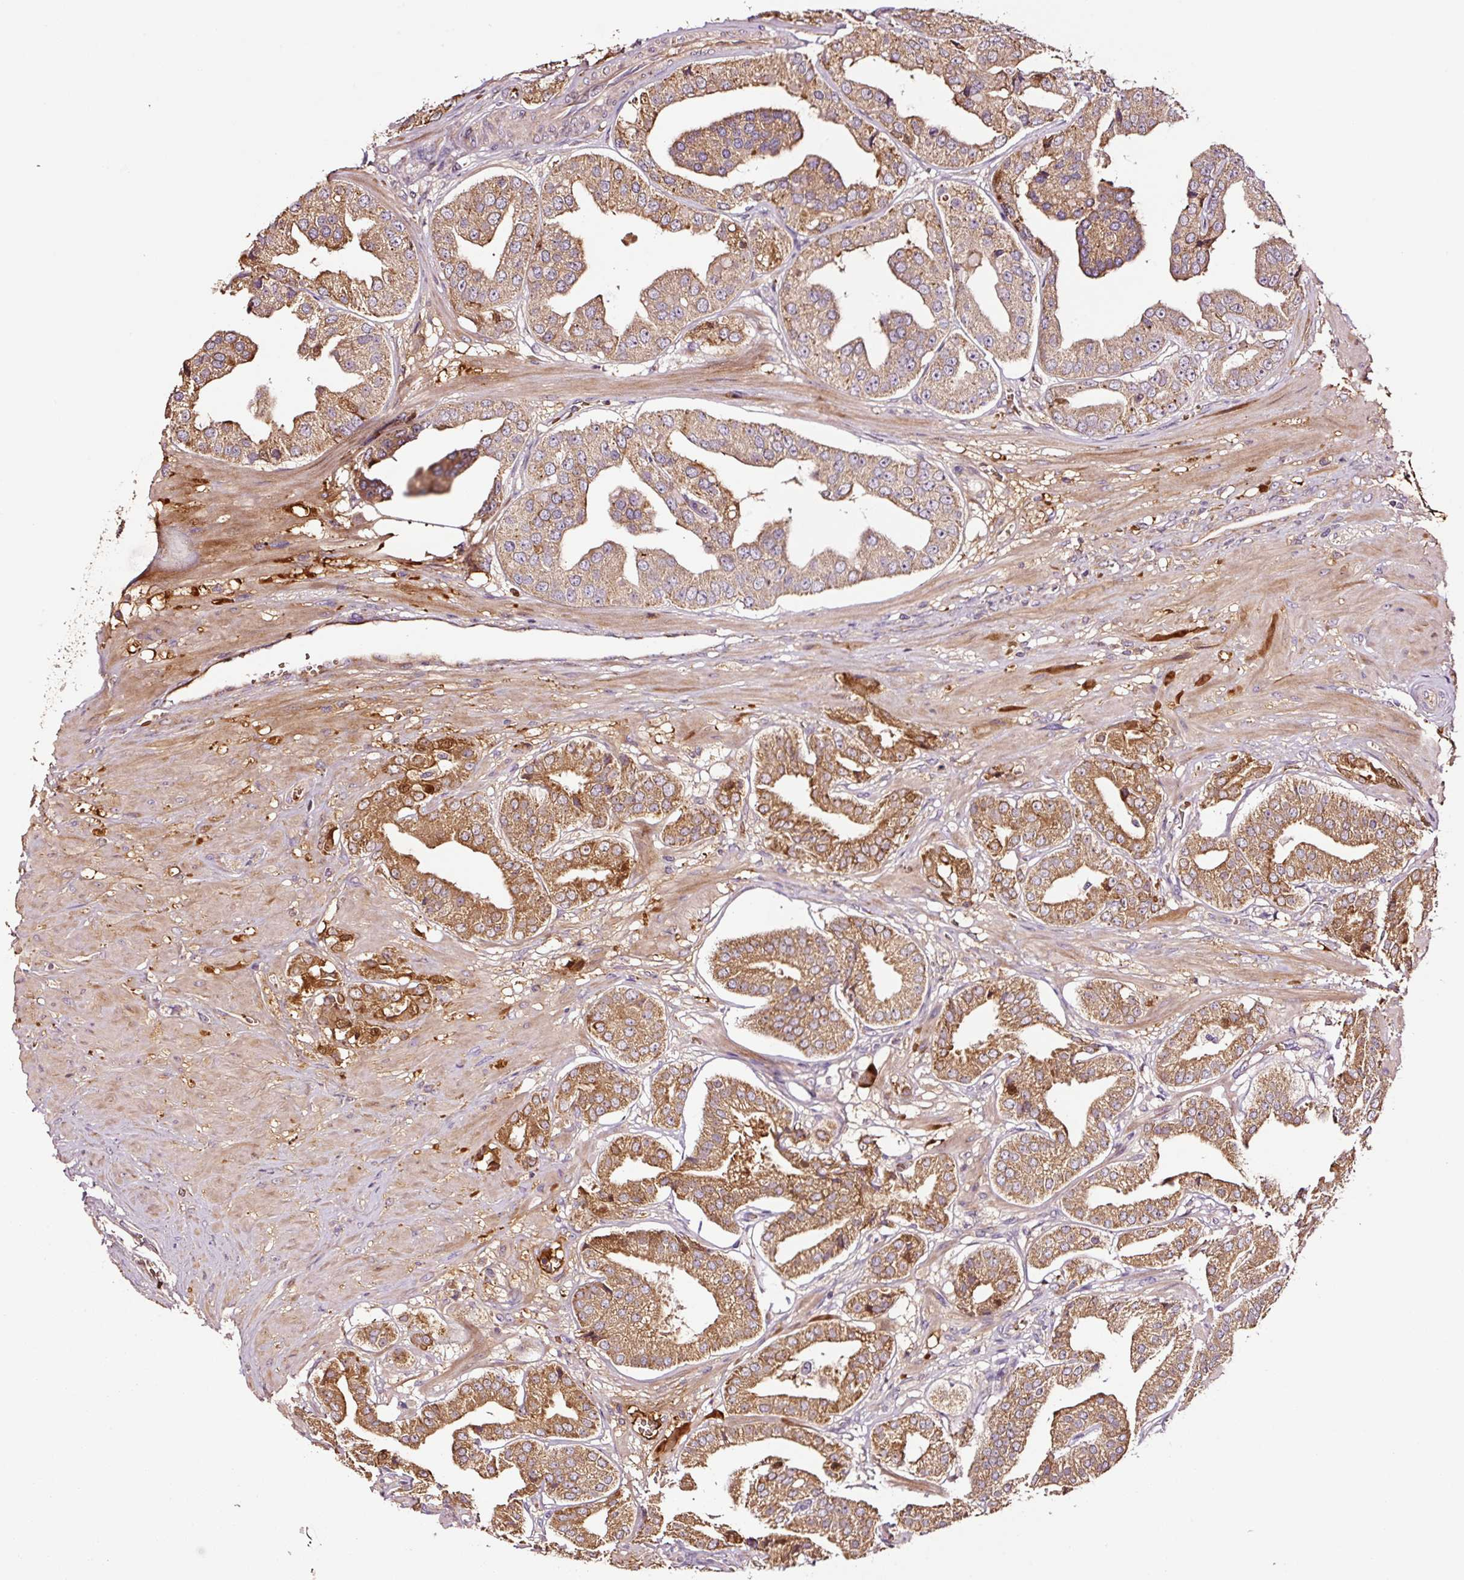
{"staining": {"intensity": "moderate", "quantity": ">75%", "location": "cytoplasmic/membranous"}, "tissue": "prostate cancer", "cell_type": "Tumor cells", "image_type": "cancer", "snomed": [{"axis": "morphology", "description": "Adenocarcinoma, High grade"}, {"axis": "topography", "description": "Prostate"}], "caption": "A histopathology image showing moderate cytoplasmic/membranous staining in about >75% of tumor cells in prostate cancer (adenocarcinoma (high-grade)), as visualized by brown immunohistochemical staining.", "gene": "PGLYRP2", "patient": {"sex": "male", "age": 63}}